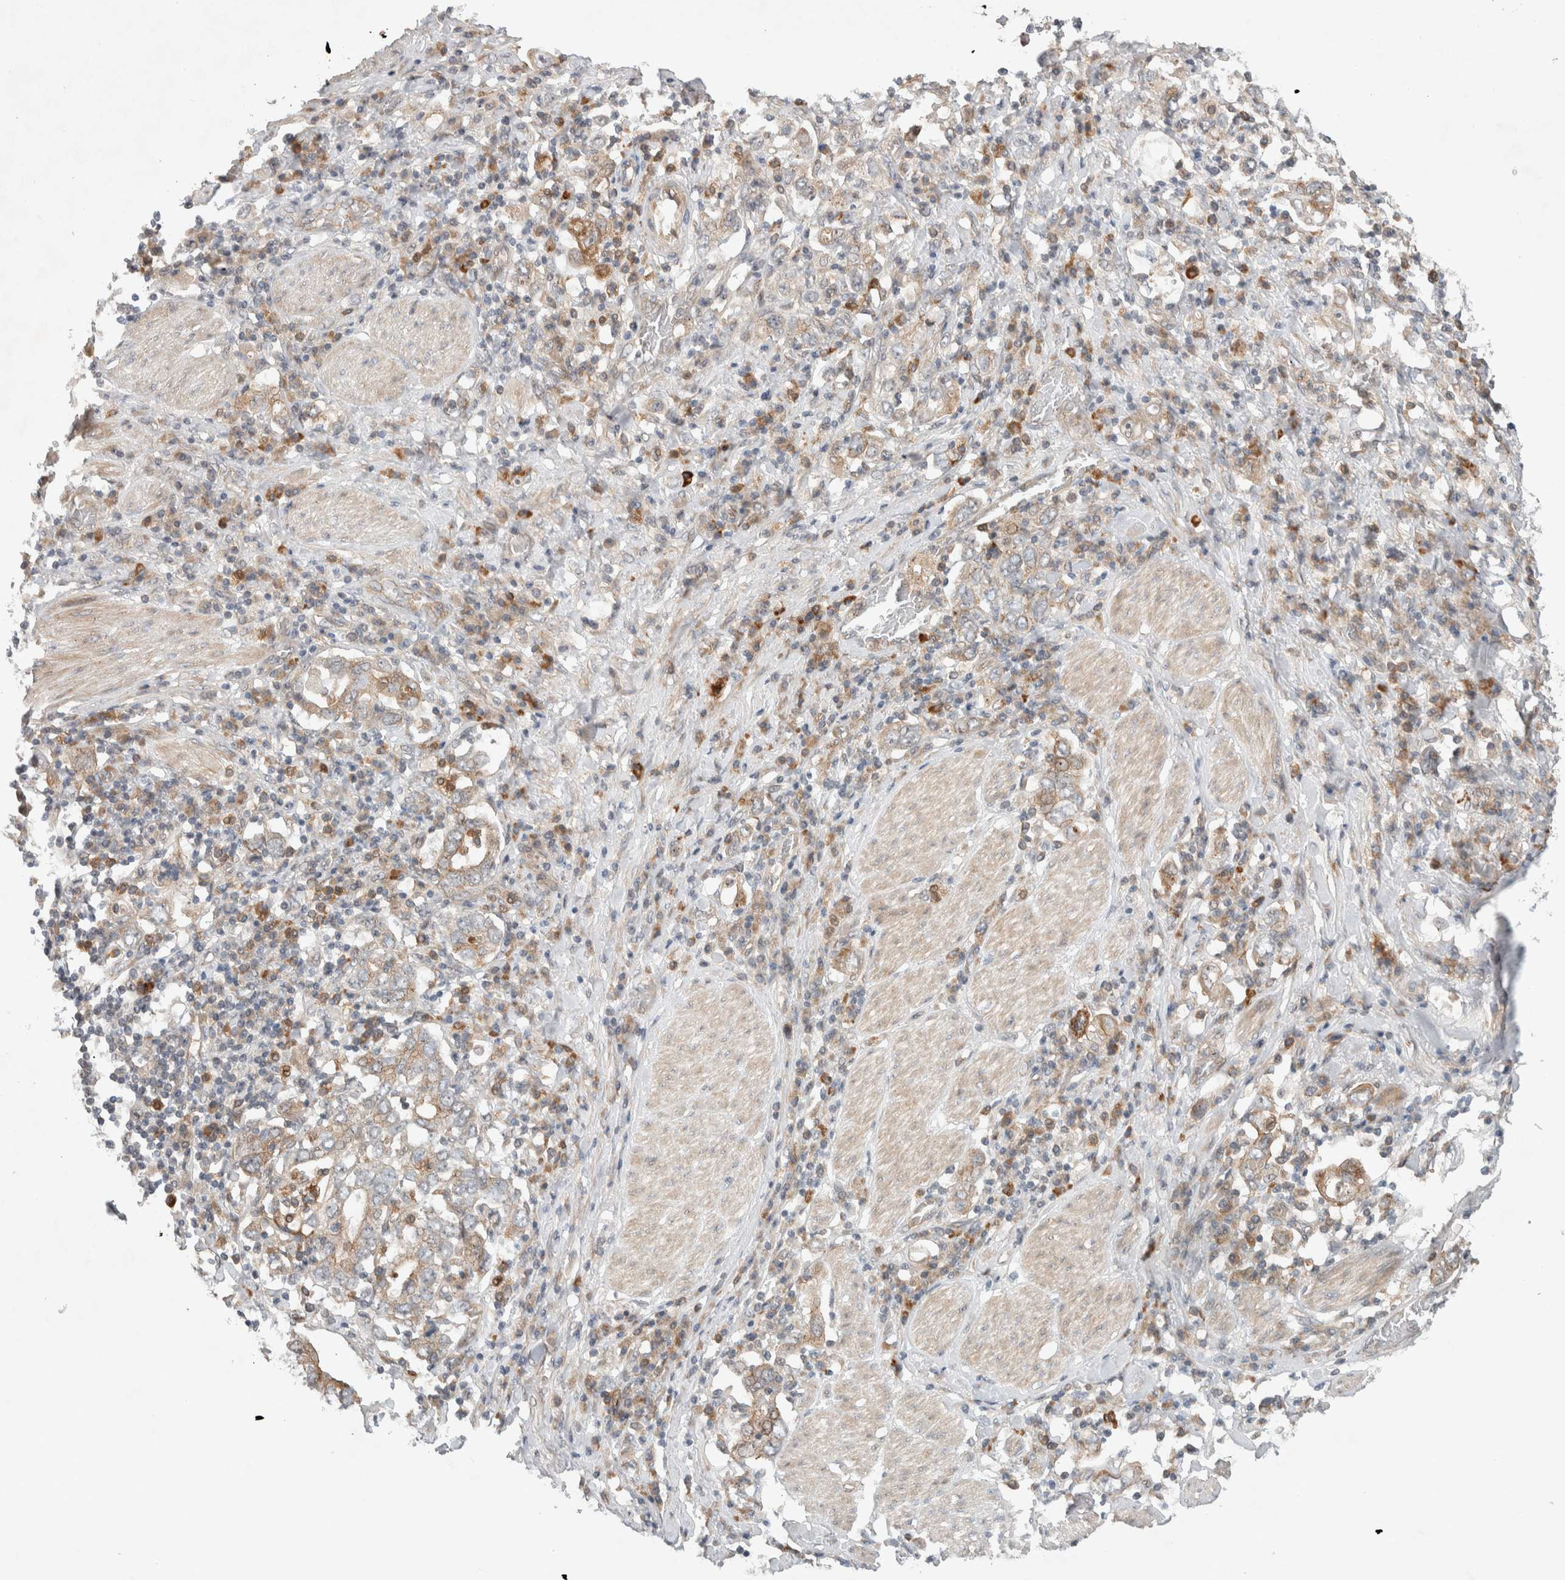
{"staining": {"intensity": "moderate", "quantity": "<25%", "location": "cytoplasmic/membranous"}, "tissue": "stomach cancer", "cell_type": "Tumor cells", "image_type": "cancer", "snomed": [{"axis": "morphology", "description": "Adenocarcinoma, NOS"}, {"axis": "topography", "description": "Stomach, upper"}], "caption": "A micrograph of stomach cancer stained for a protein reveals moderate cytoplasmic/membranous brown staining in tumor cells. The protein of interest is shown in brown color, while the nuclei are stained blue.", "gene": "DEPTOR", "patient": {"sex": "male", "age": 62}}